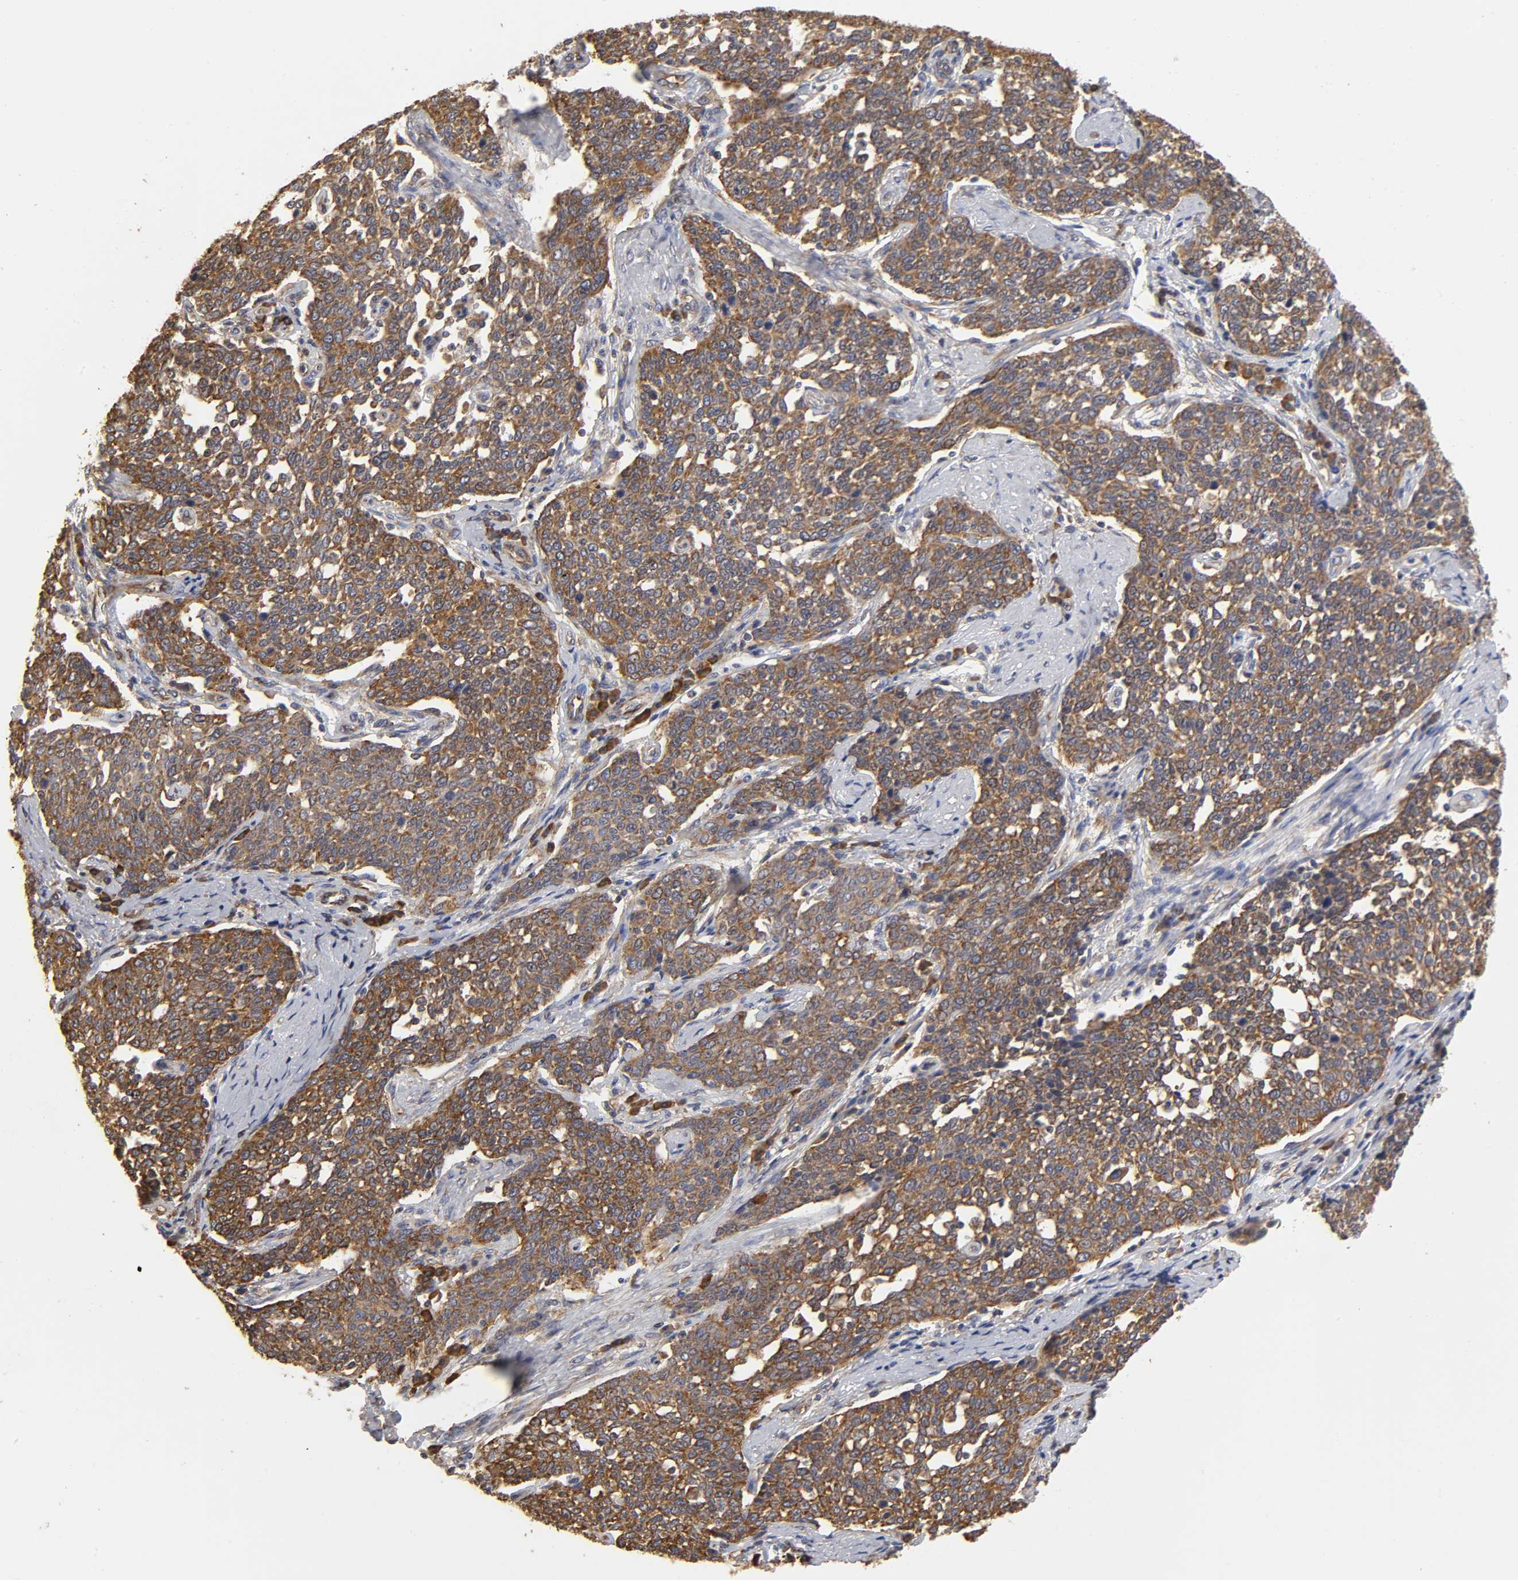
{"staining": {"intensity": "strong", "quantity": ">75%", "location": "cytoplasmic/membranous"}, "tissue": "cervical cancer", "cell_type": "Tumor cells", "image_type": "cancer", "snomed": [{"axis": "morphology", "description": "Squamous cell carcinoma, NOS"}, {"axis": "topography", "description": "Cervix"}], "caption": "This is an image of IHC staining of squamous cell carcinoma (cervical), which shows strong positivity in the cytoplasmic/membranous of tumor cells.", "gene": "RPL14", "patient": {"sex": "female", "age": 34}}